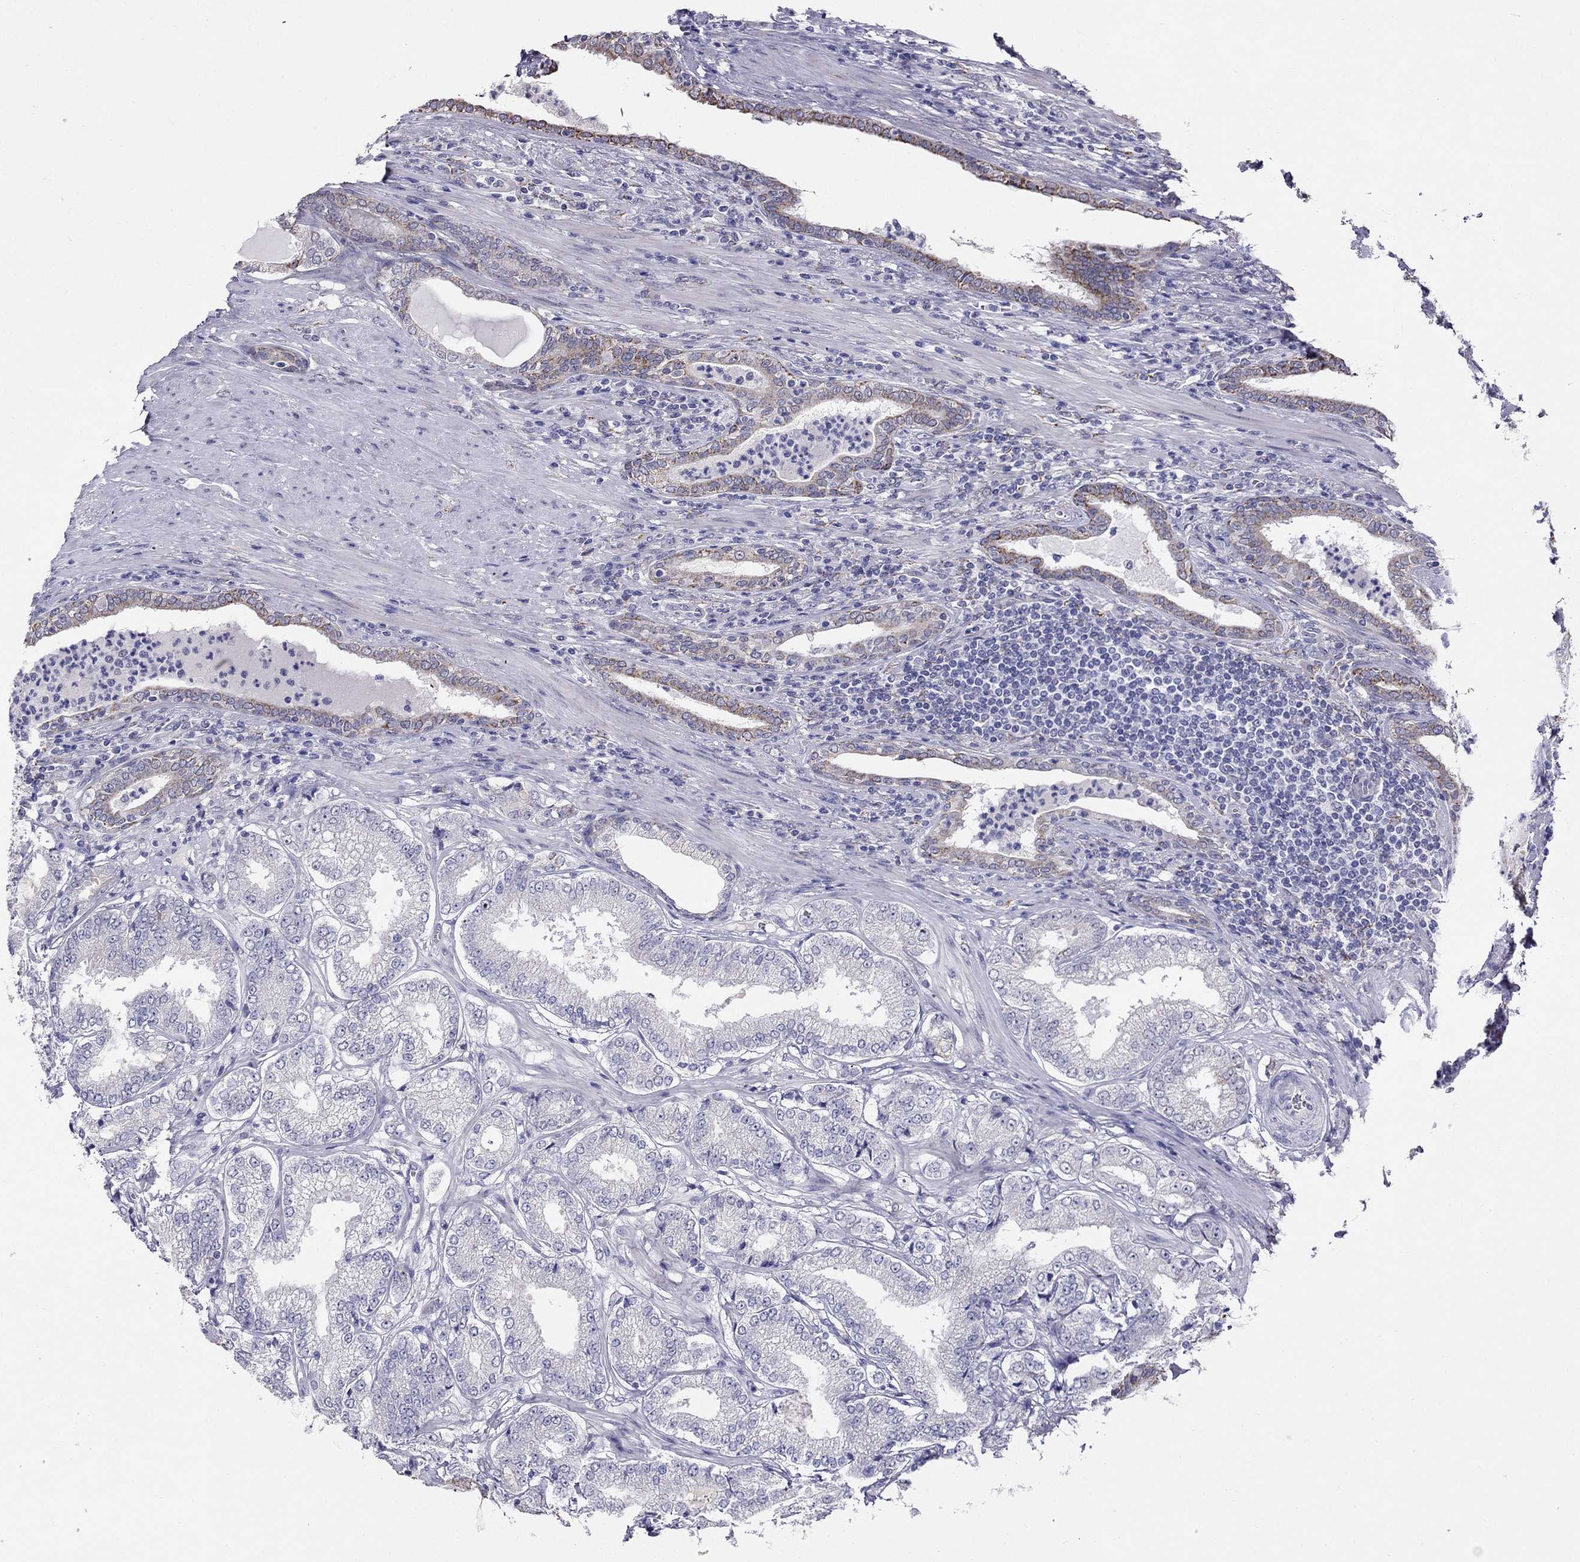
{"staining": {"intensity": "negative", "quantity": "none", "location": "none"}, "tissue": "prostate cancer", "cell_type": "Tumor cells", "image_type": "cancer", "snomed": [{"axis": "morphology", "description": "Adenocarcinoma, NOS"}, {"axis": "topography", "description": "Prostate"}], "caption": "IHC of human prostate cancer reveals no staining in tumor cells.", "gene": "MYO3B", "patient": {"sex": "male", "age": 65}}